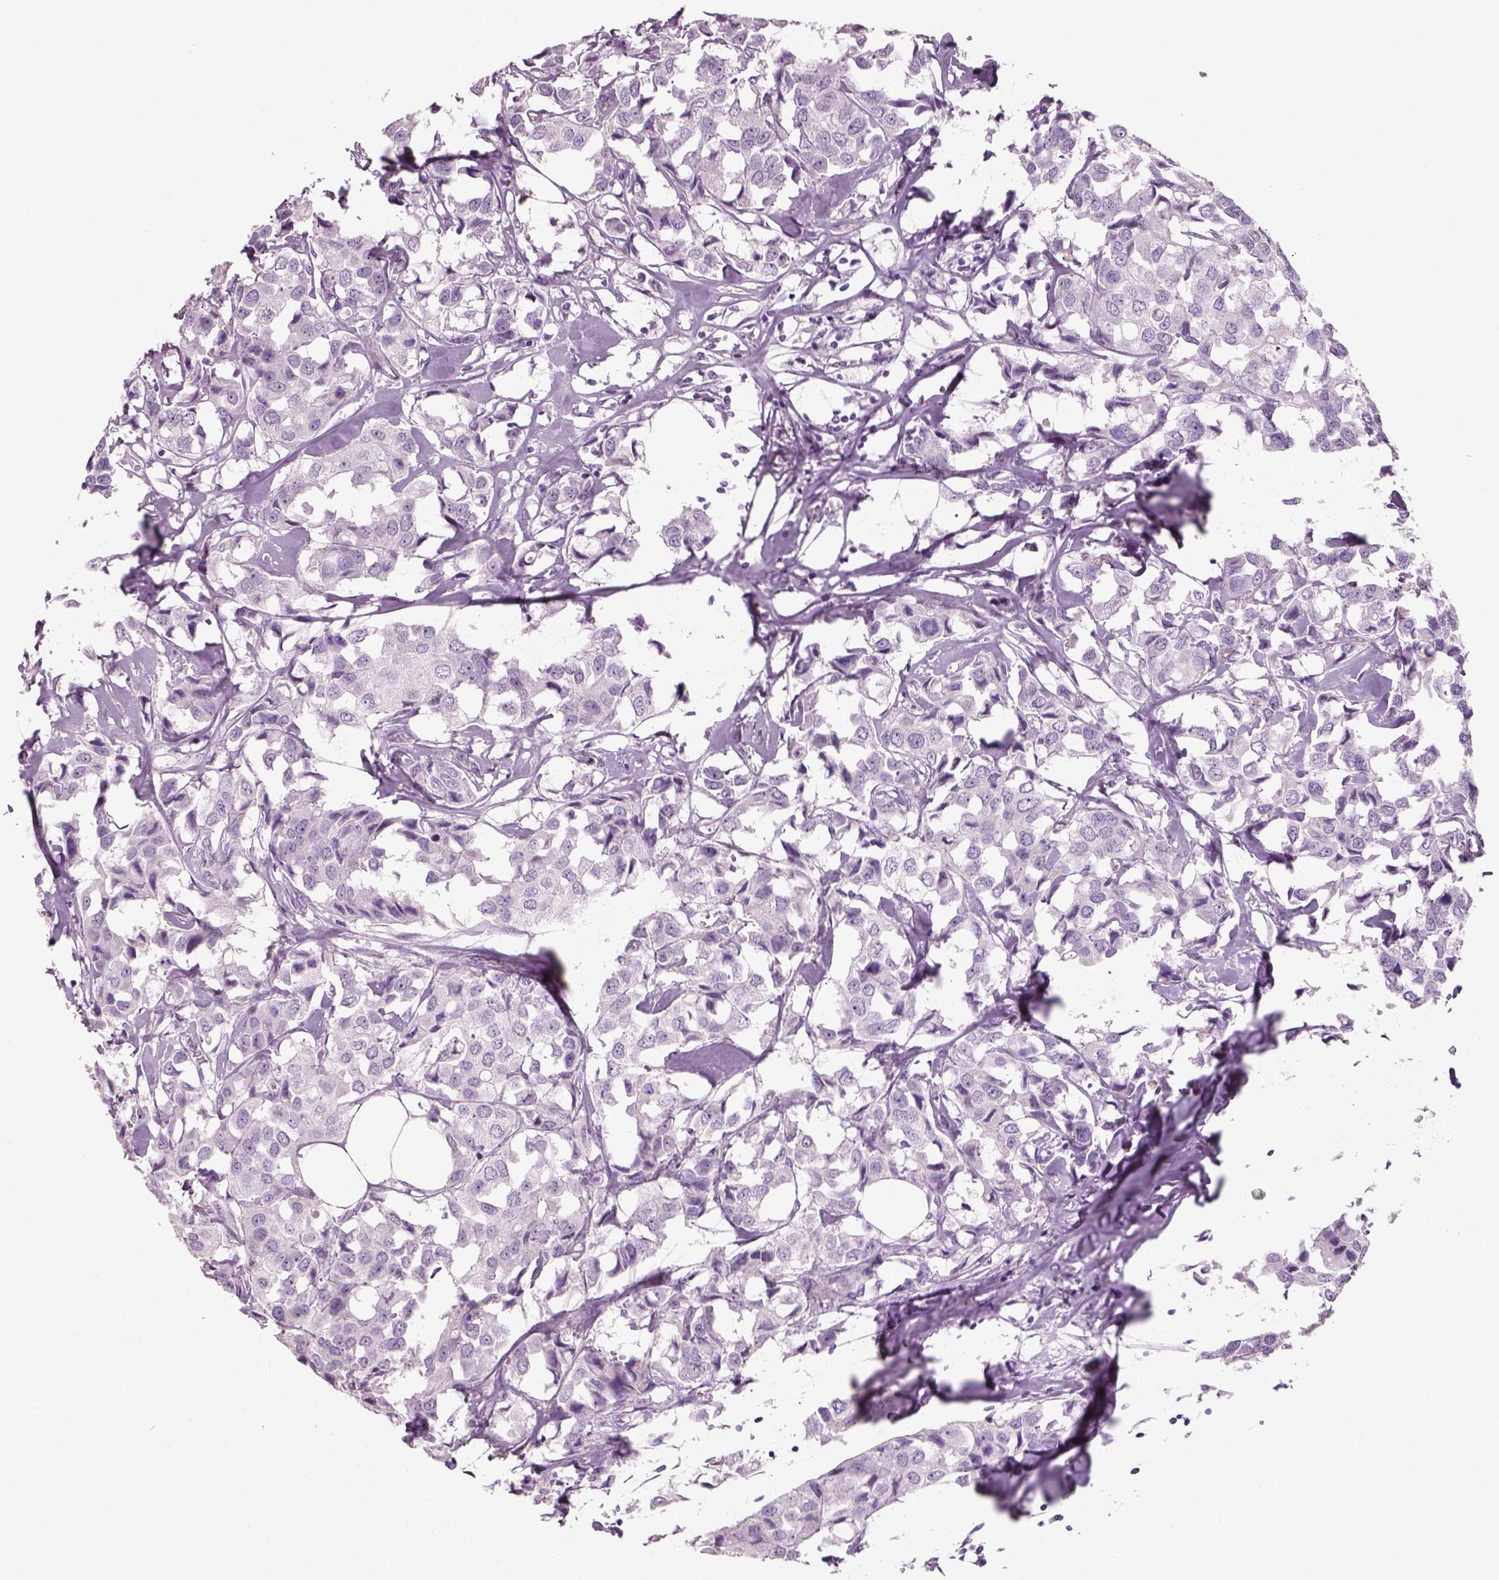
{"staining": {"intensity": "negative", "quantity": "none", "location": "none"}, "tissue": "breast cancer", "cell_type": "Tumor cells", "image_type": "cancer", "snomed": [{"axis": "morphology", "description": "Duct carcinoma"}, {"axis": "topography", "description": "Breast"}], "caption": "Protein analysis of invasive ductal carcinoma (breast) reveals no significant staining in tumor cells.", "gene": "SLC6A2", "patient": {"sex": "female", "age": 80}}